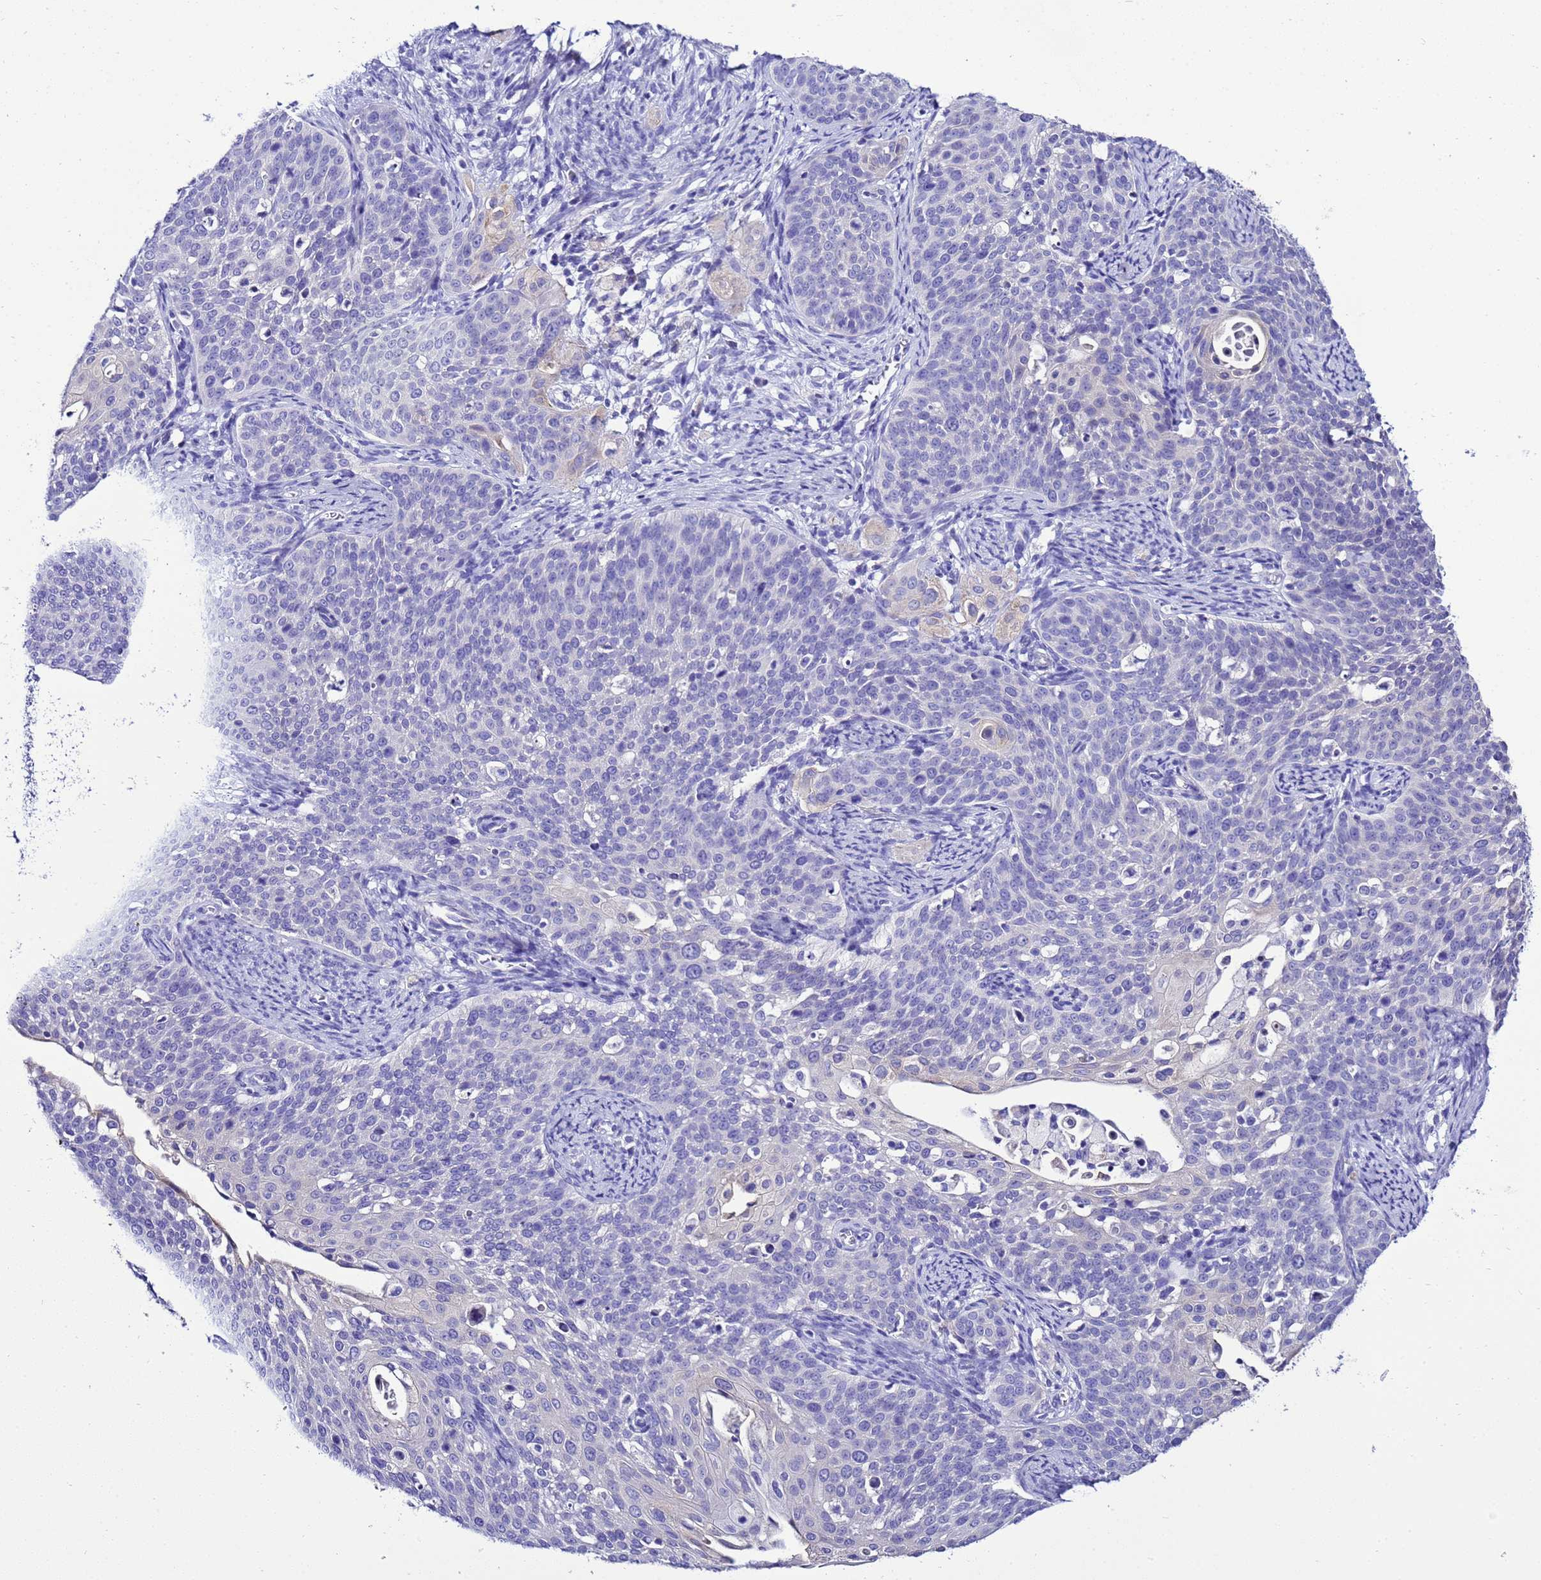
{"staining": {"intensity": "negative", "quantity": "none", "location": "none"}, "tissue": "cervical cancer", "cell_type": "Tumor cells", "image_type": "cancer", "snomed": [{"axis": "morphology", "description": "Squamous cell carcinoma, NOS"}, {"axis": "topography", "description": "Cervix"}], "caption": "An image of squamous cell carcinoma (cervical) stained for a protein reveals no brown staining in tumor cells.", "gene": "BEST2", "patient": {"sex": "female", "age": 44}}